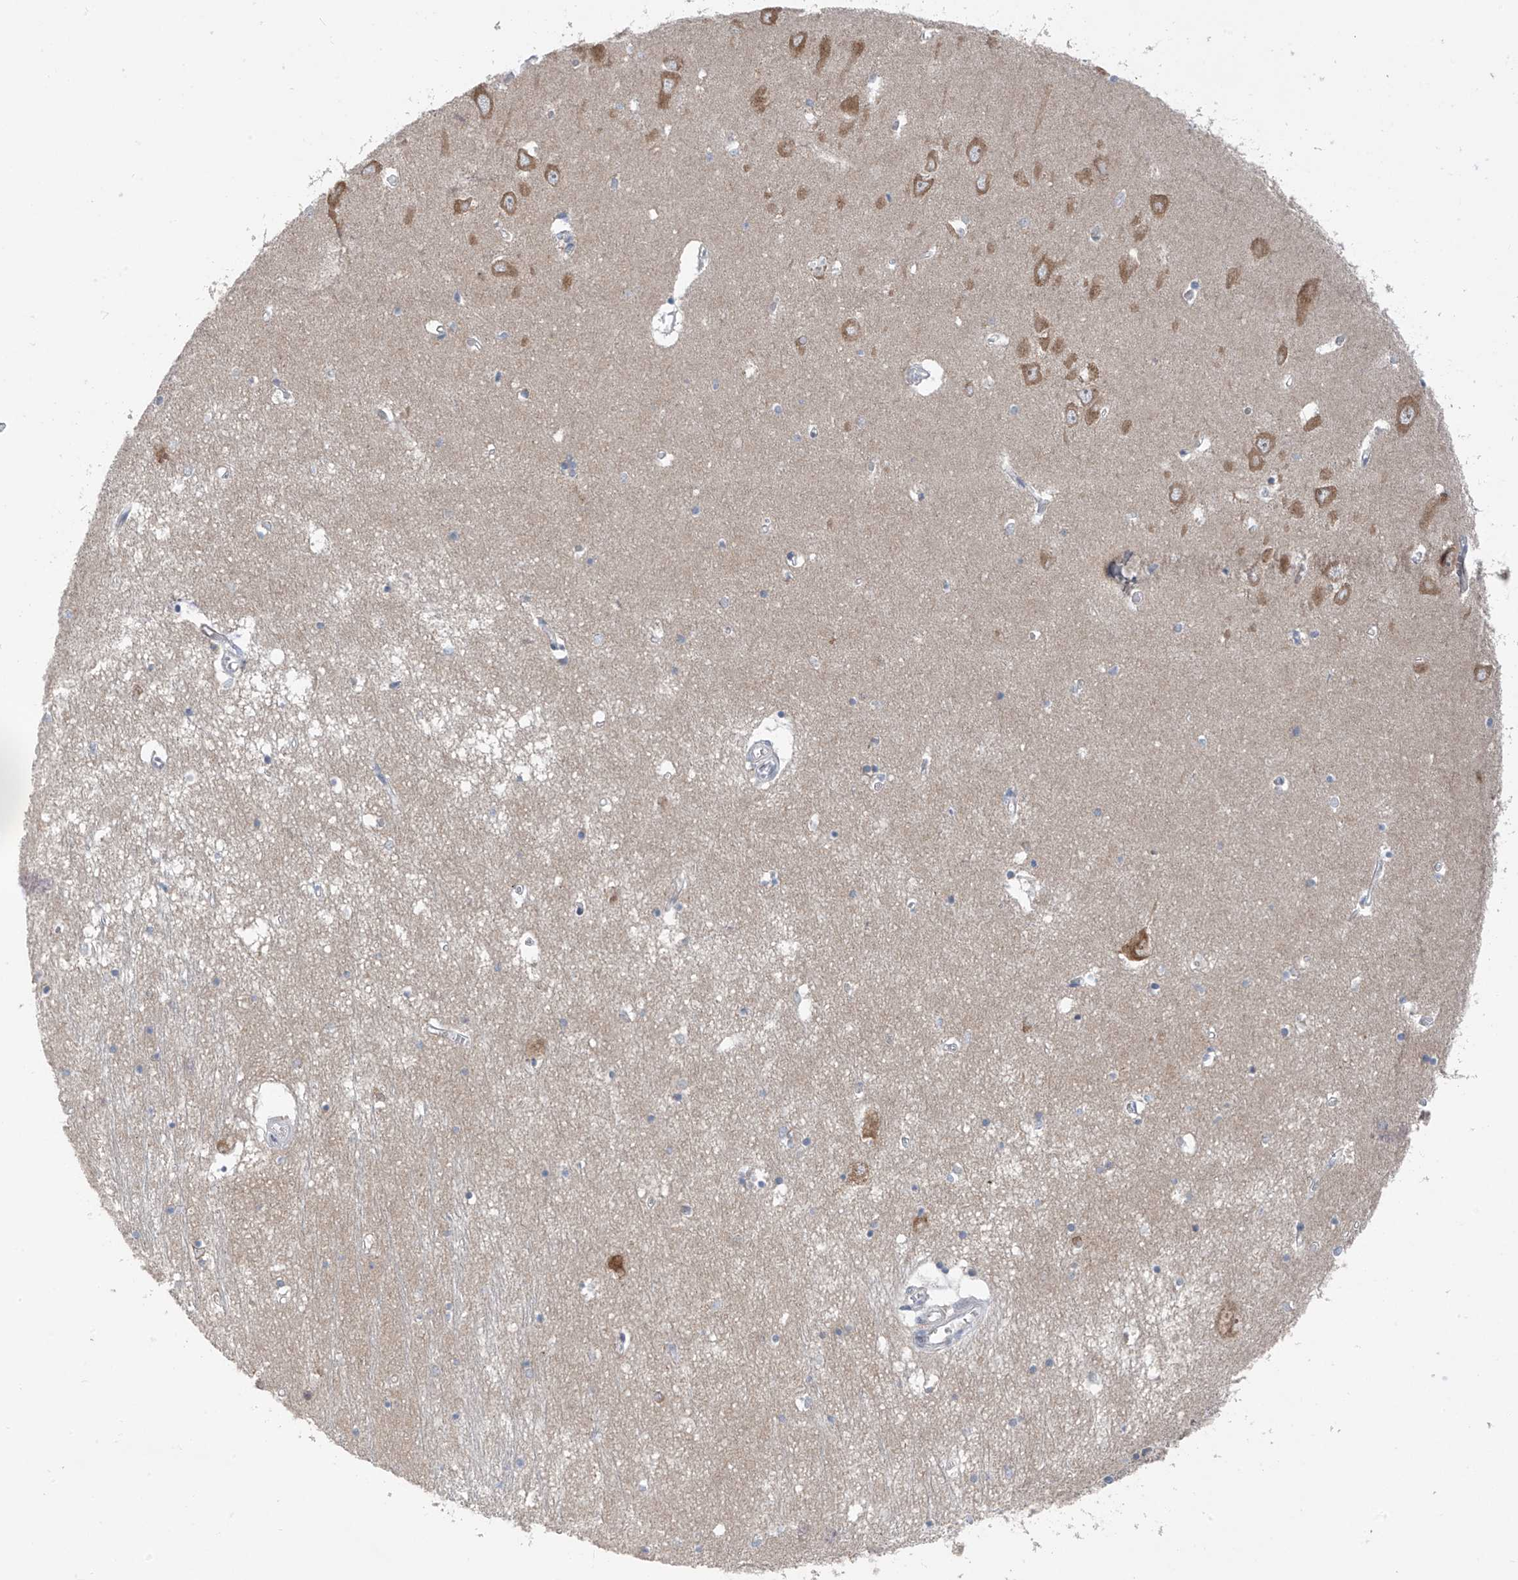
{"staining": {"intensity": "negative", "quantity": "none", "location": "none"}, "tissue": "hippocampus", "cell_type": "Glial cells", "image_type": "normal", "snomed": [{"axis": "morphology", "description": "Normal tissue, NOS"}, {"axis": "topography", "description": "Hippocampus"}], "caption": "The photomicrograph demonstrates no significant positivity in glial cells of hippocampus. Nuclei are stained in blue.", "gene": "RPL4", "patient": {"sex": "male", "age": 70}}